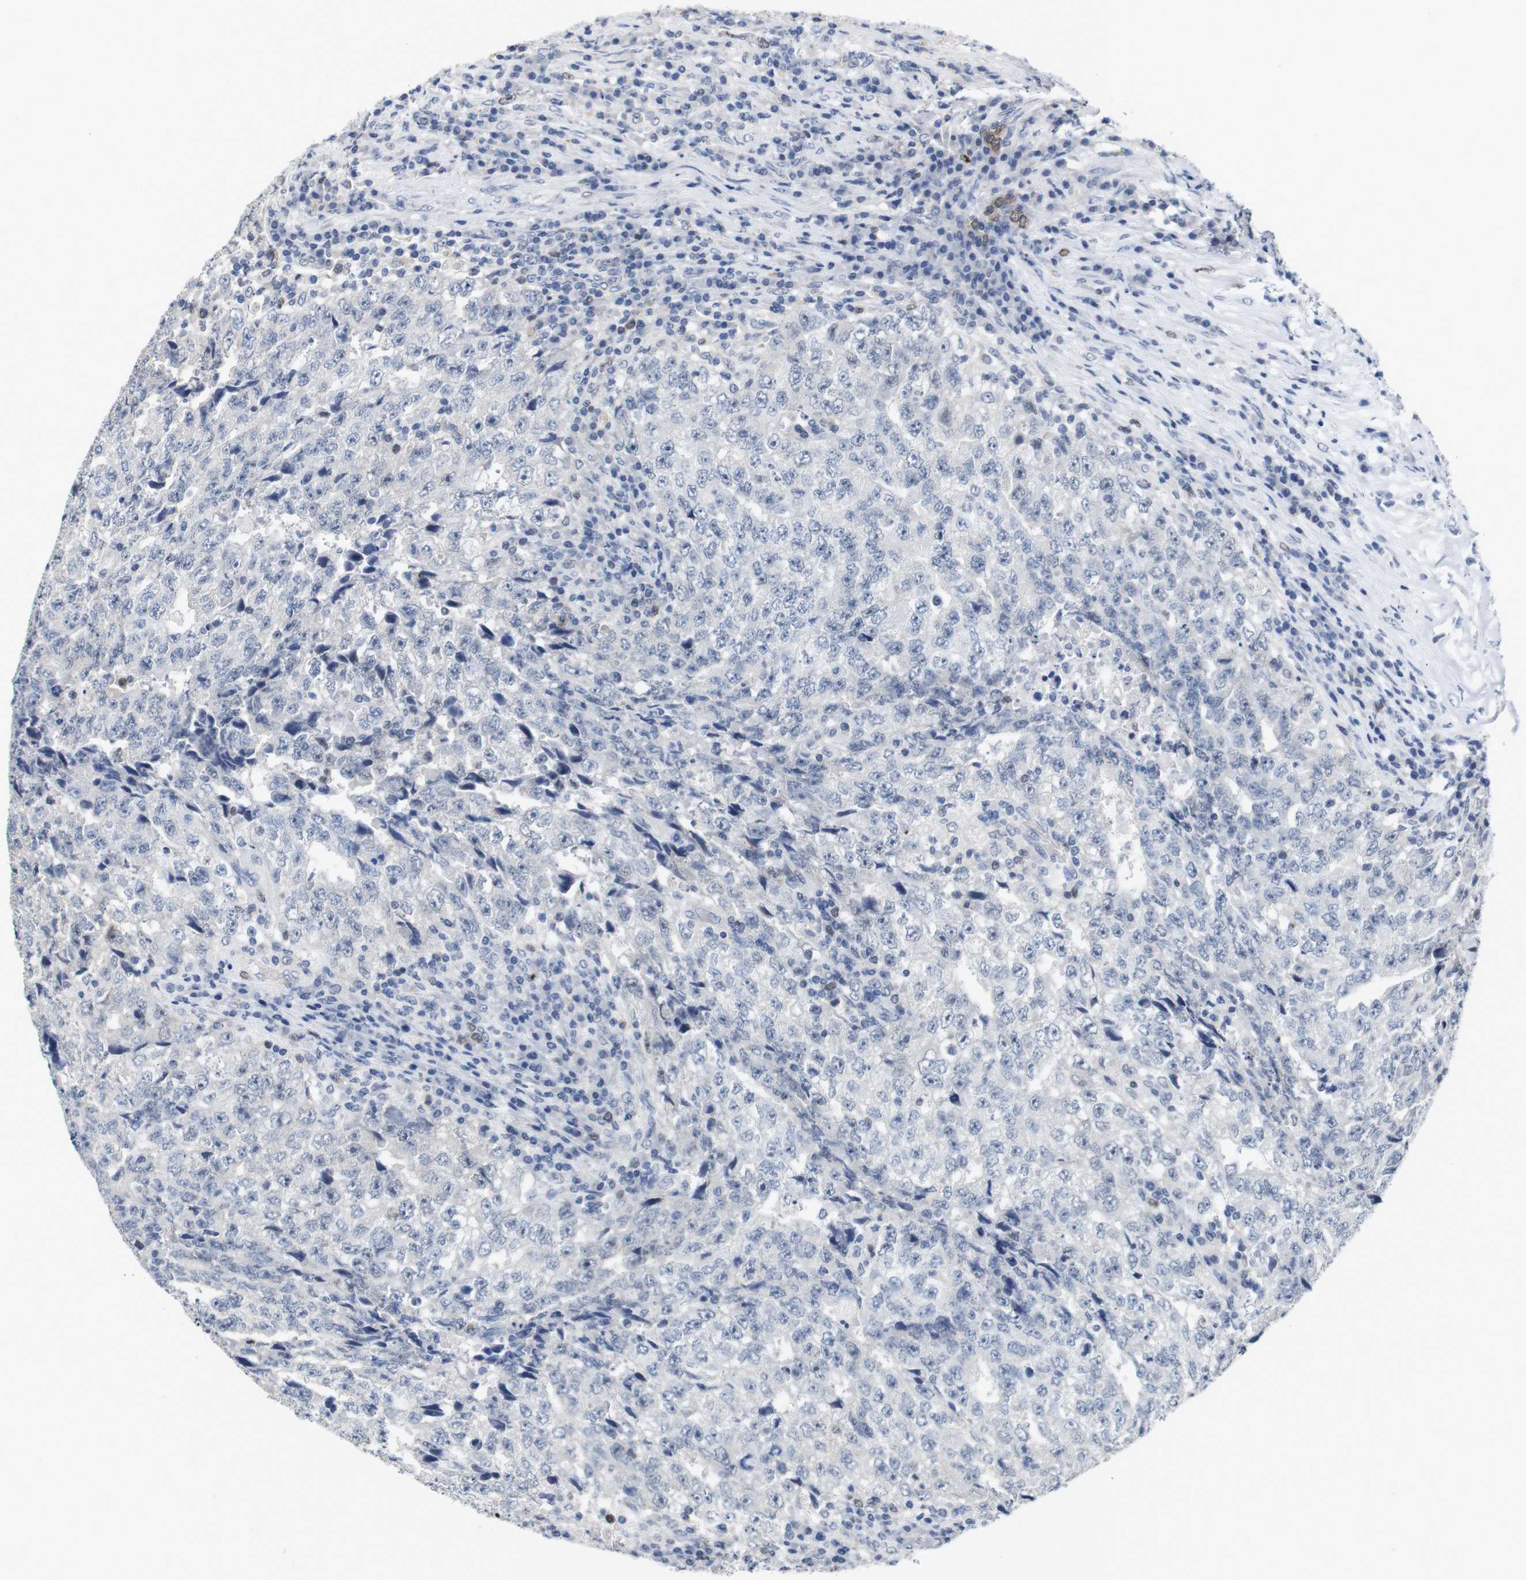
{"staining": {"intensity": "negative", "quantity": "none", "location": "none"}, "tissue": "testis cancer", "cell_type": "Tumor cells", "image_type": "cancer", "snomed": [{"axis": "morphology", "description": "Necrosis, NOS"}, {"axis": "morphology", "description": "Carcinoma, Embryonal, NOS"}, {"axis": "topography", "description": "Testis"}], "caption": "Testis embryonal carcinoma was stained to show a protein in brown. There is no significant expression in tumor cells.", "gene": "CDK2", "patient": {"sex": "male", "age": 19}}